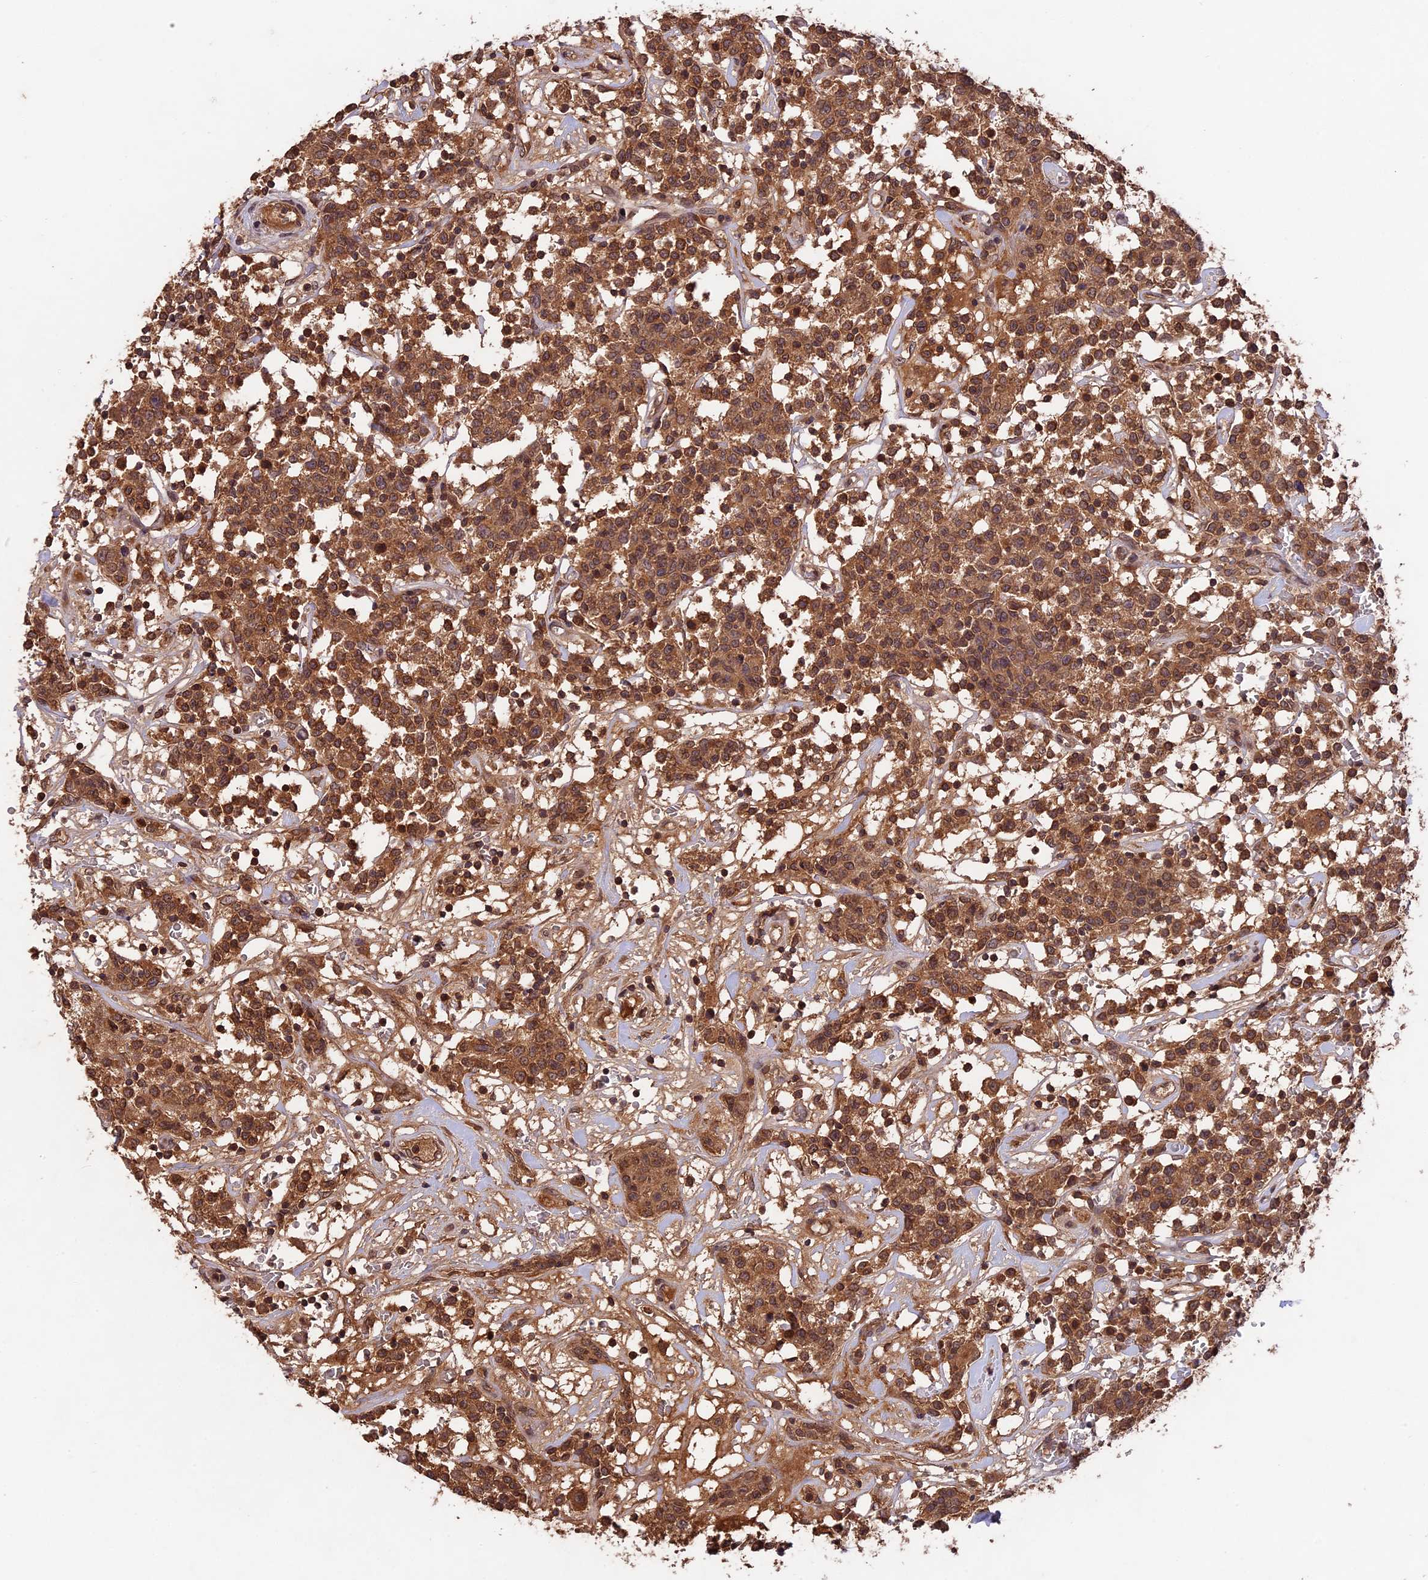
{"staining": {"intensity": "moderate", "quantity": ">75%", "location": "cytoplasmic/membranous"}, "tissue": "lymphoma", "cell_type": "Tumor cells", "image_type": "cancer", "snomed": [{"axis": "morphology", "description": "Malignant lymphoma, non-Hodgkin's type, Low grade"}, {"axis": "topography", "description": "Small intestine"}], "caption": "Lymphoma tissue displays moderate cytoplasmic/membranous staining in approximately >75% of tumor cells", "gene": "CHAC1", "patient": {"sex": "female", "age": 59}}